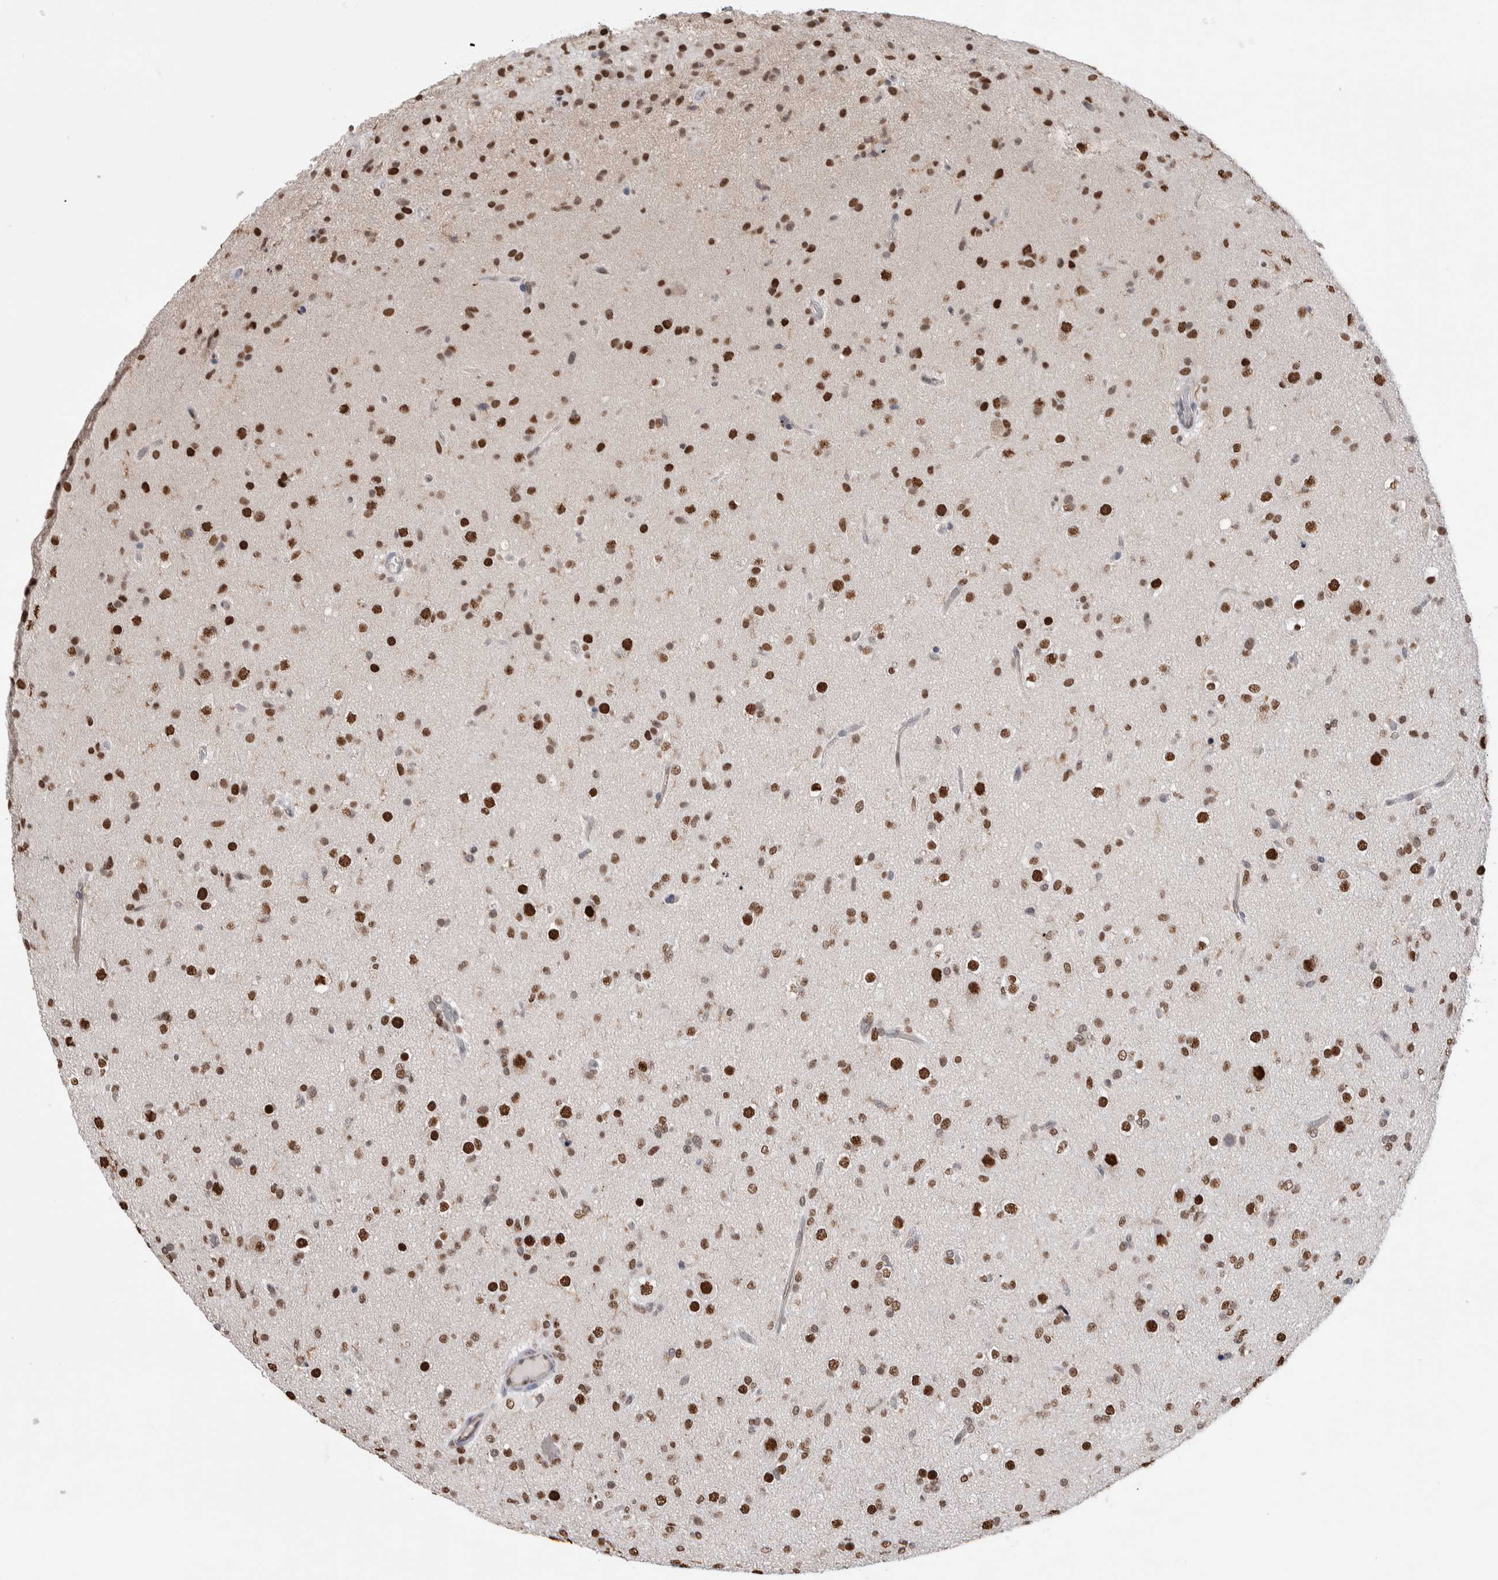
{"staining": {"intensity": "strong", "quantity": ">75%", "location": "nuclear"}, "tissue": "glioma", "cell_type": "Tumor cells", "image_type": "cancer", "snomed": [{"axis": "morphology", "description": "Glioma, malignant, Low grade"}, {"axis": "topography", "description": "Brain"}], "caption": "Immunohistochemistry (IHC) image of neoplastic tissue: glioma stained using IHC exhibits high levels of strong protein expression localized specifically in the nuclear of tumor cells, appearing as a nuclear brown color.", "gene": "ZBTB49", "patient": {"sex": "male", "age": 65}}